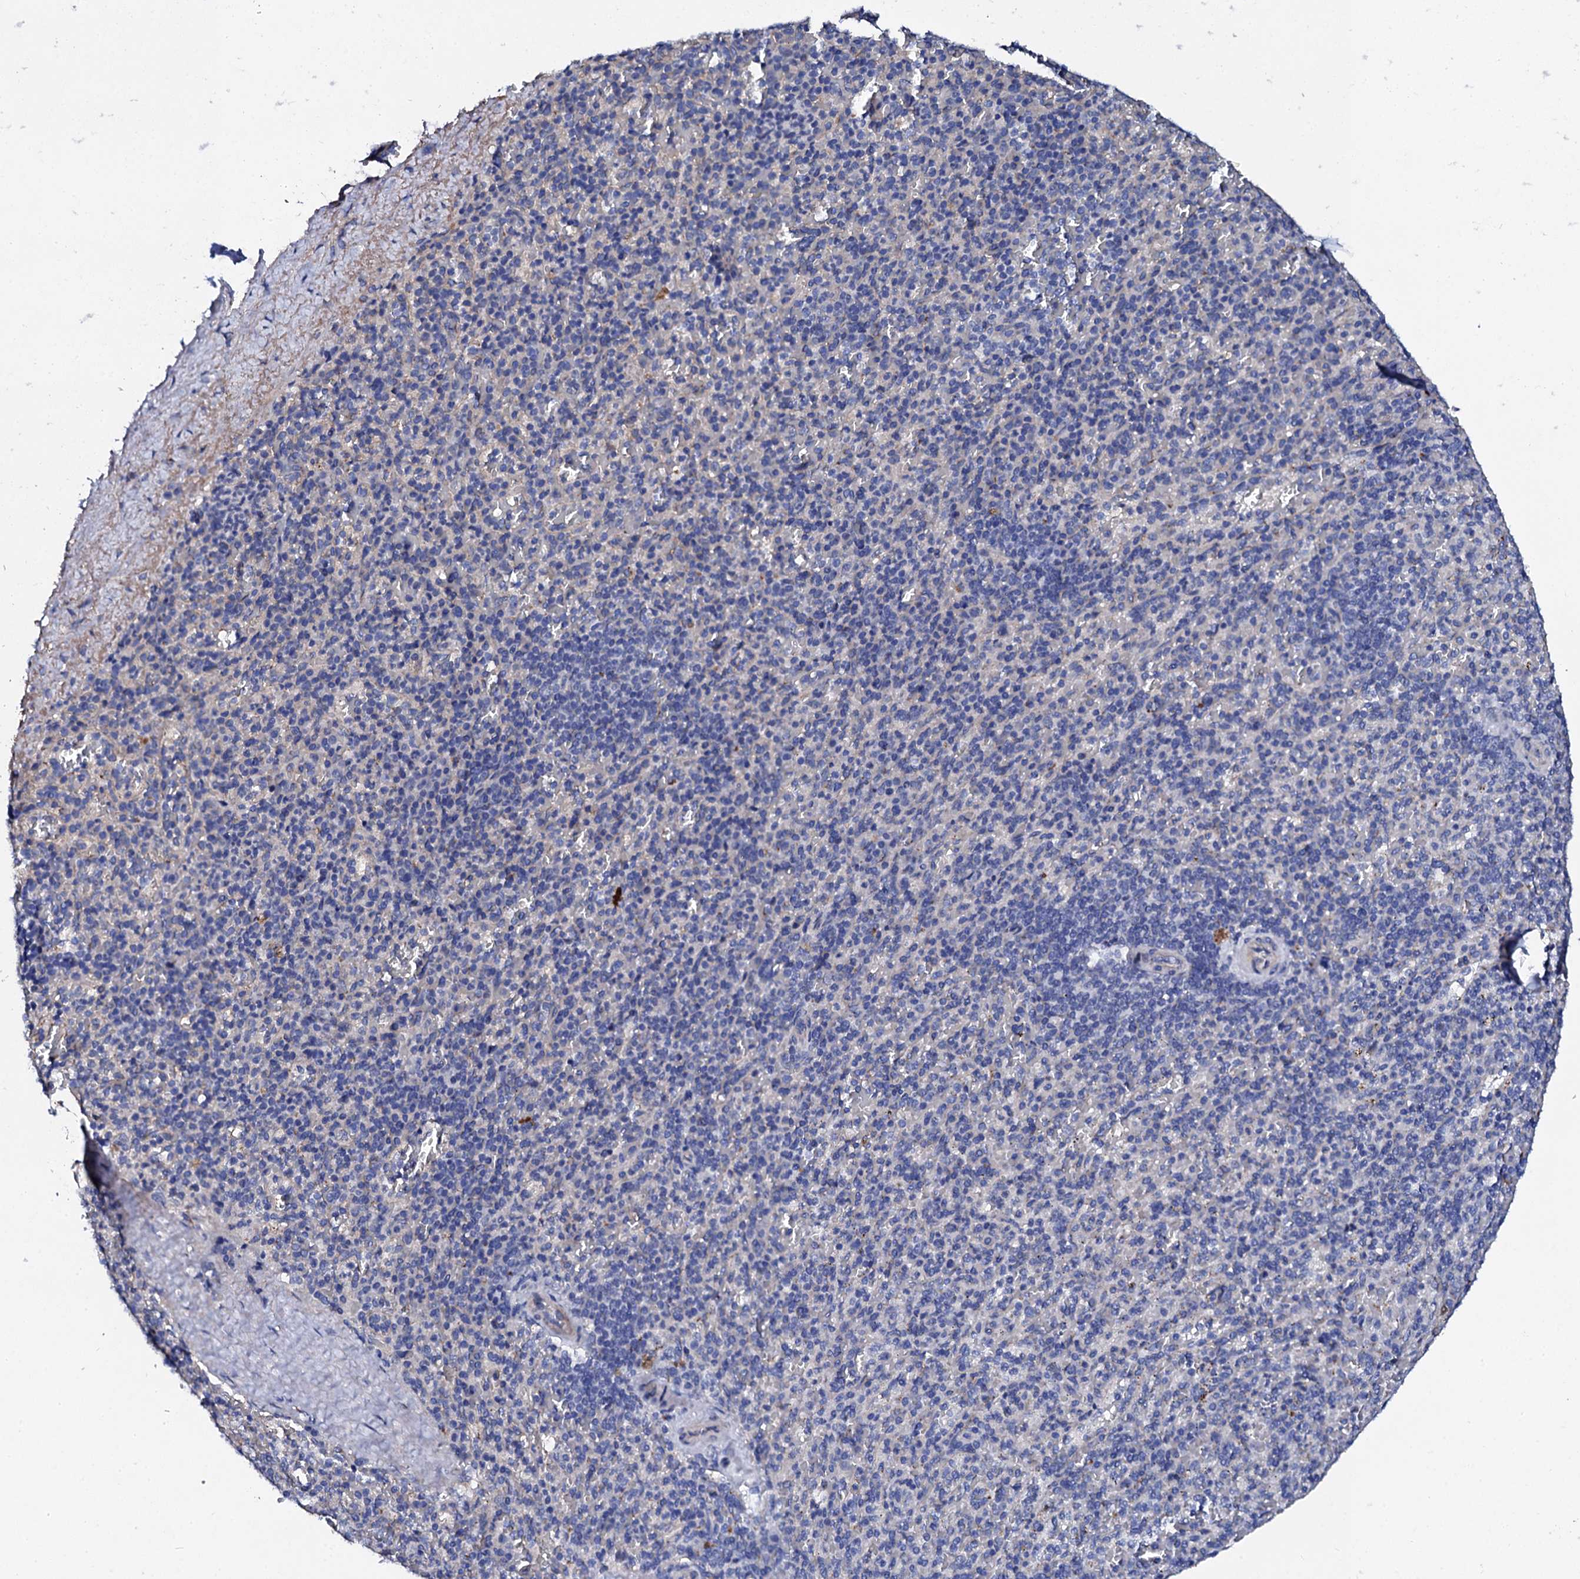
{"staining": {"intensity": "negative", "quantity": "none", "location": "none"}, "tissue": "spleen", "cell_type": "Cells in red pulp", "image_type": "normal", "snomed": [{"axis": "morphology", "description": "Normal tissue, NOS"}, {"axis": "topography", "description": "Spleen"}], "caption": "Cells in red pulp show no significant expression in normal spleen. Brightfield microscopy of immunohistochemistry (IHC) stained with DAB (brown) and hematoxylin (blue), captured at high magnification.", "gene": "KLHL32", "patient": {"sex": "male", "age": 82}}